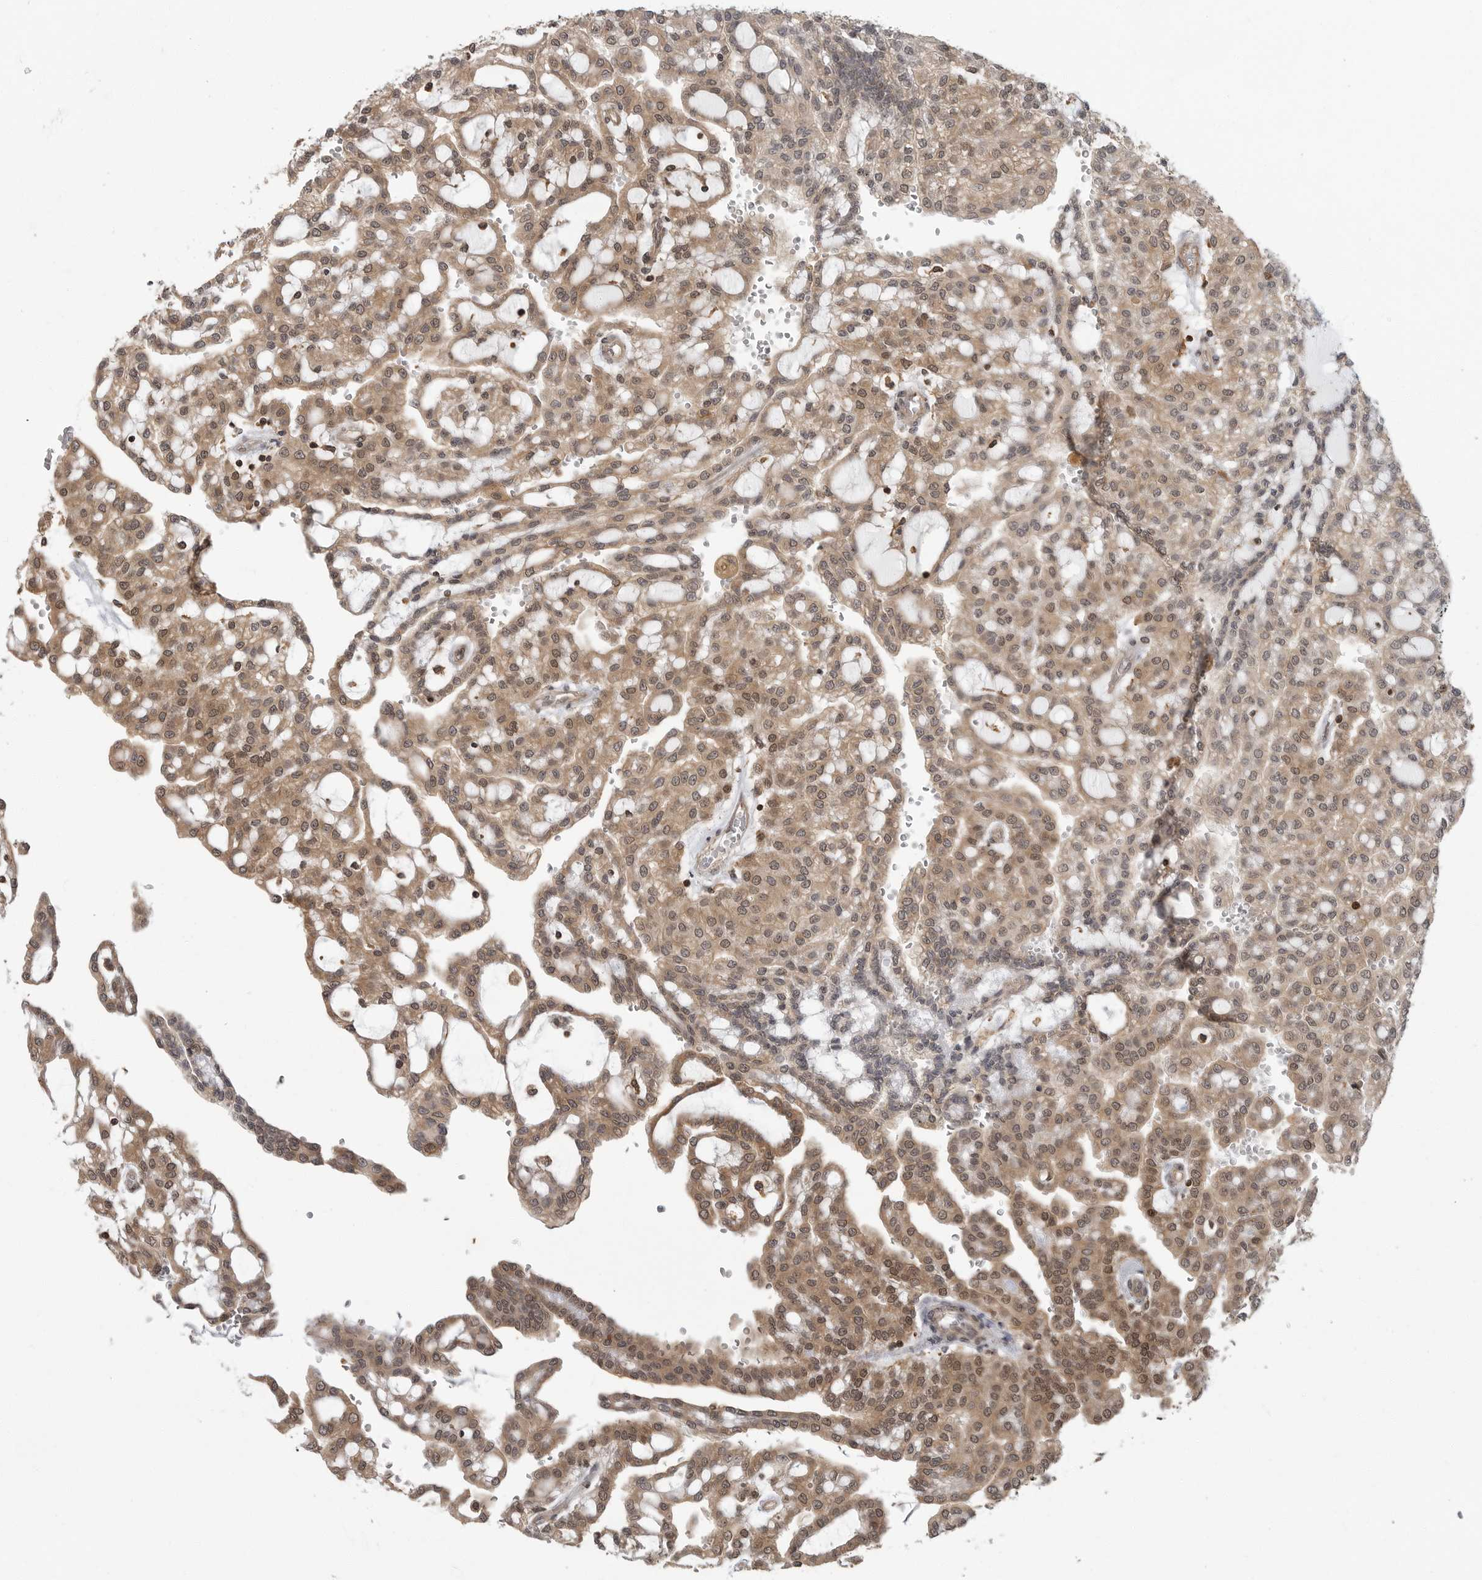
{"staining": {"intensity": "moderate", "quantity": "25%-75%", "location": "cytoplasmic/membranous,nuclear"}, "tissue": "renal cancer", "cell_type": "Tumor cells", "image_type": "cancer", "snomed": [{"axis": "morphology", "description": "Adenocarcinoma, NOS"}, {"axis": "topography", "description": "Kidney"}], "caption": "This is an image of immunohistochemistry (IHC) staining of adenocarcinoma (renal), which shows moderate positivity in the cytoplasmic/membranous and nuclear of tumor cells.", "gene": "ERN1", "patient": {"sex": "male", "age": 63}}